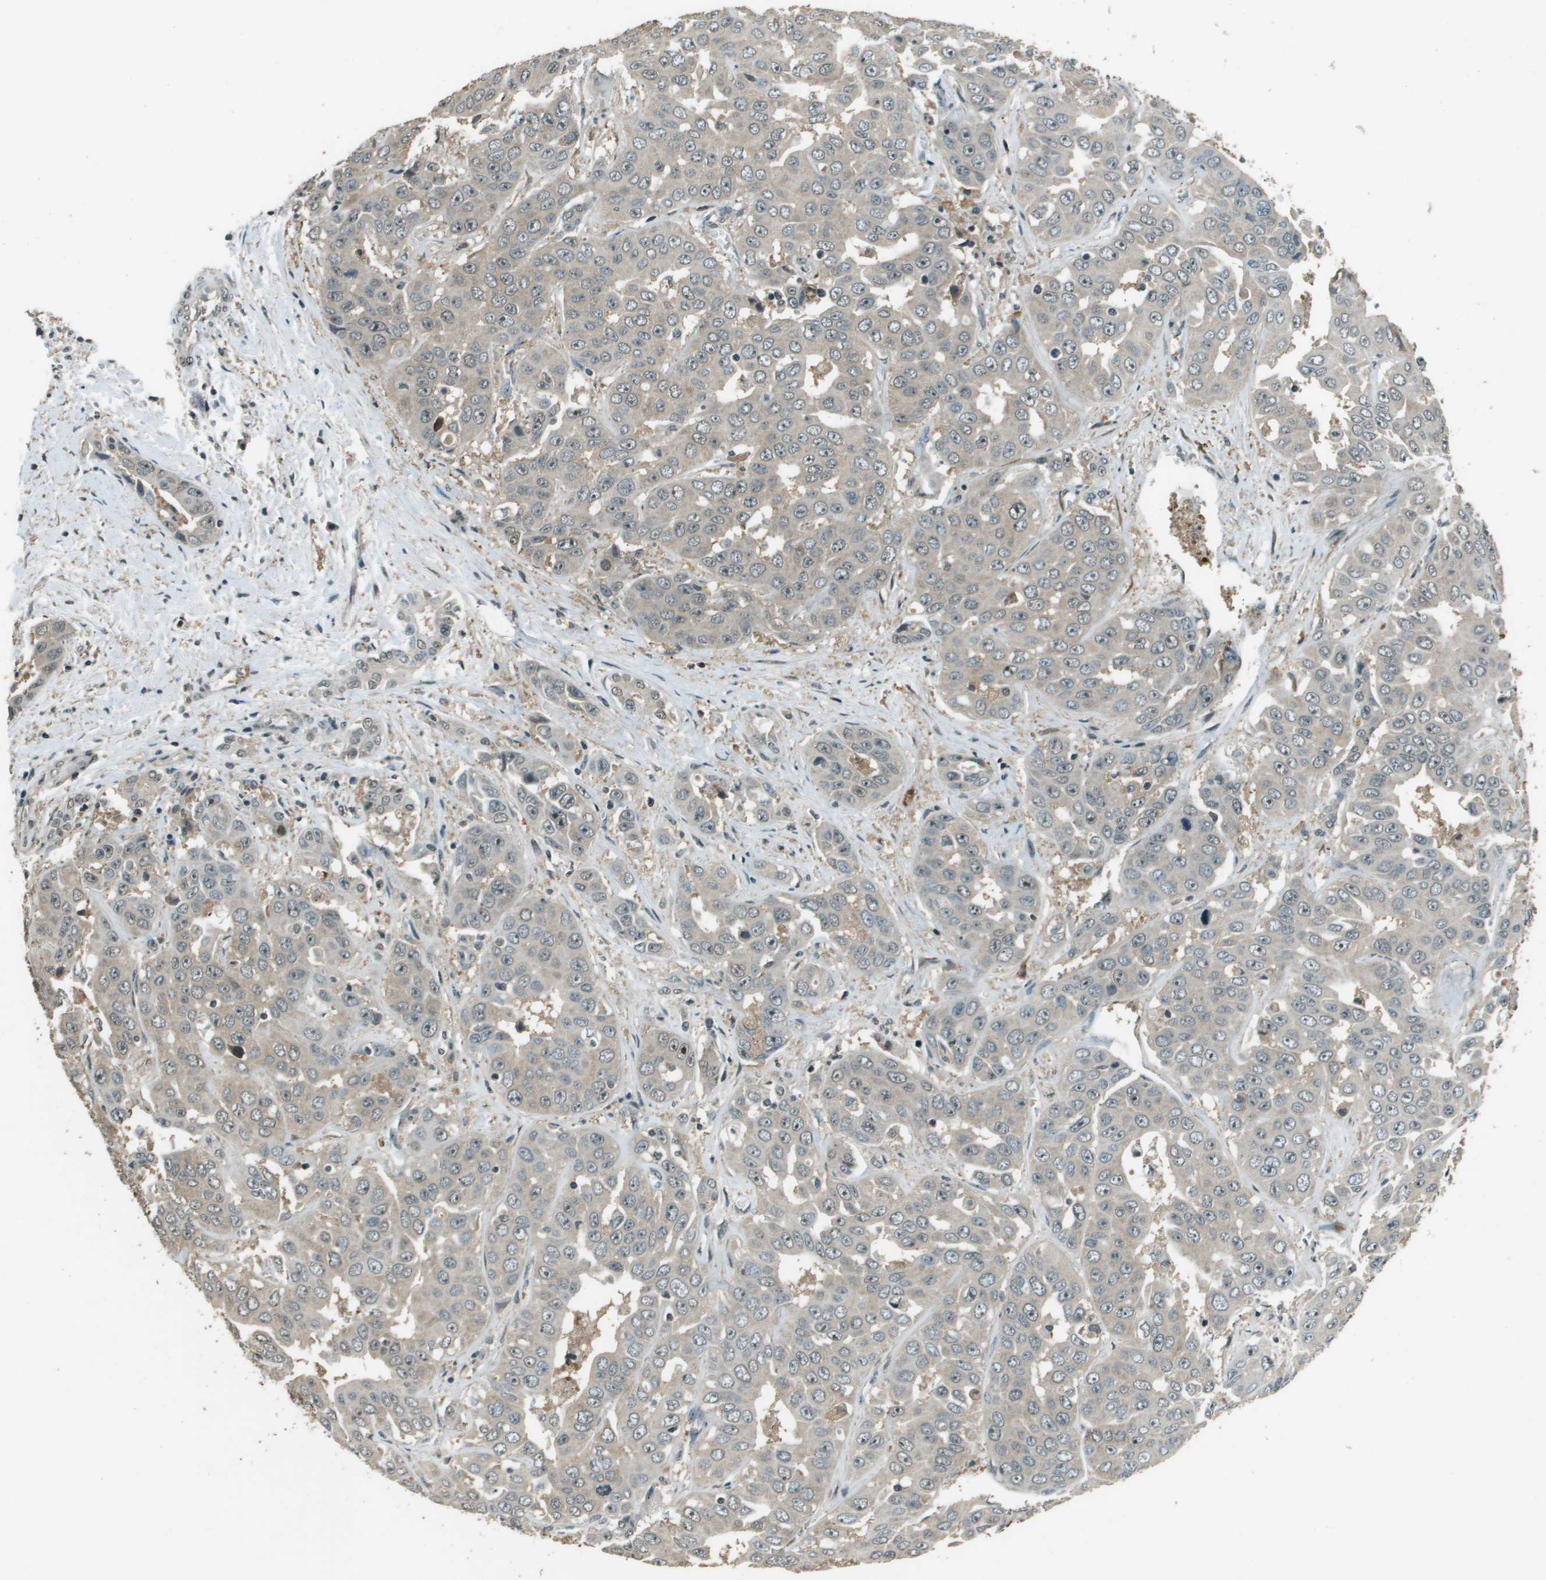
{"staining": {"intensity": "negative", "quantity": "none", "location": "none"}, "tissue": "liver cancer", "cell_type": "Tumor cells", "image_type": "cancer", "snomed": [{"axis": "morphology", "description": "Cholangiocarcinoma"}, {"axis": "topography", "description": "Liver"}], "caption": "A histopathology image of human liver cholangiocarcinoma is negative for staining in tumor cells.", "gene": "SDC3", "patient": {"sex": "female", "age": 52}}